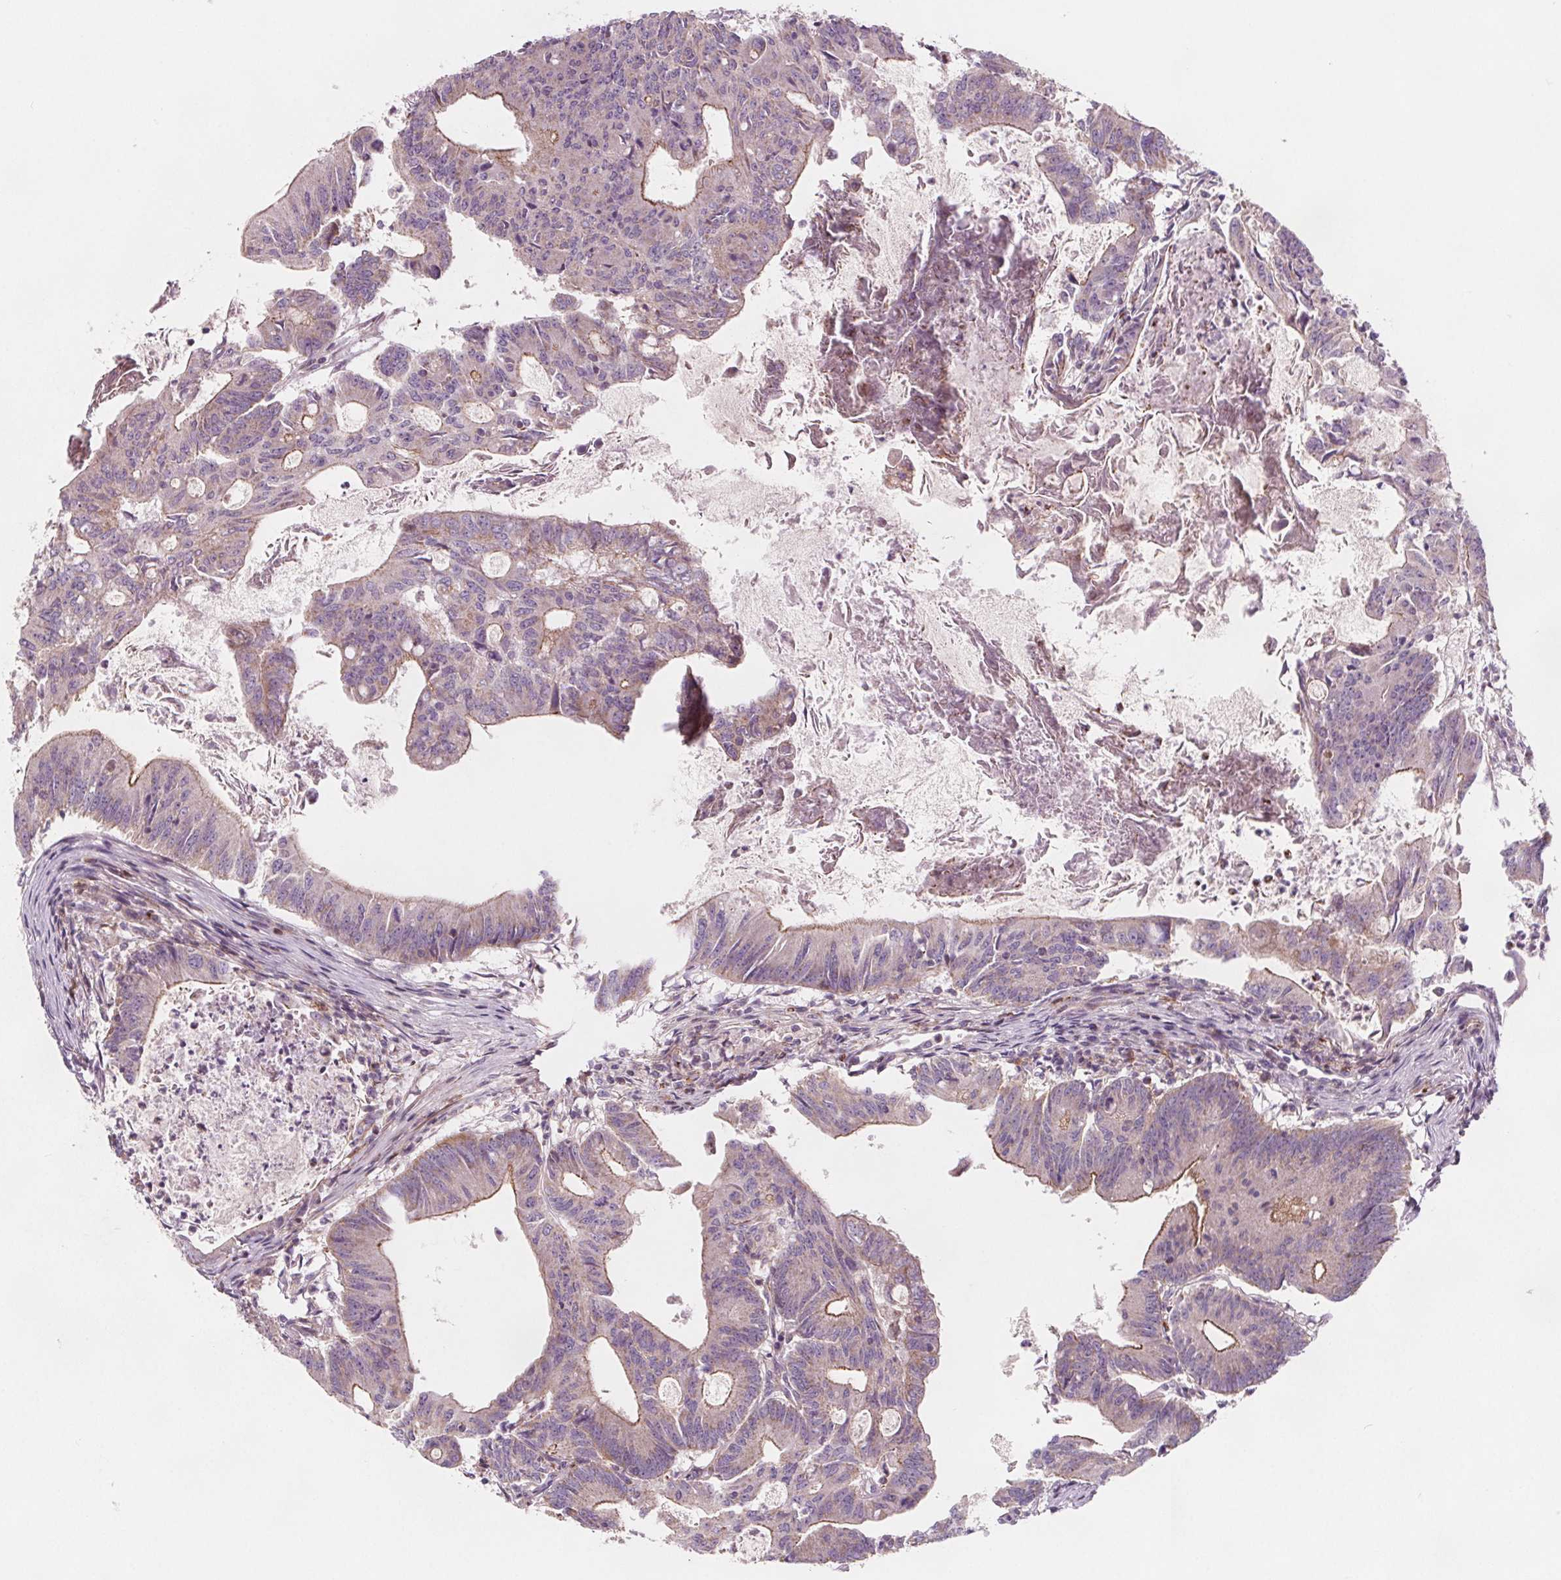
{"staining": {"intensity": "weak", "quantity": "<25%", "location": "cytoplasmic/membranous"}, "tissue": "colorectal cancer", "cell_type": "Tumor cells", "image_type": "cancer", "snomed": [{"axis": "morphology", "description": "Adenocarcinoma, NOS"}, {"axis": "topography", "description": "Colon"}], "caption": "This is a histopathology image of IHC staining of colorectal cancer (adenocarcinoma), which shows no staining in tumor cells.", "gene": "ADAM33", "patient": {"sex": "female", "age": 70}}